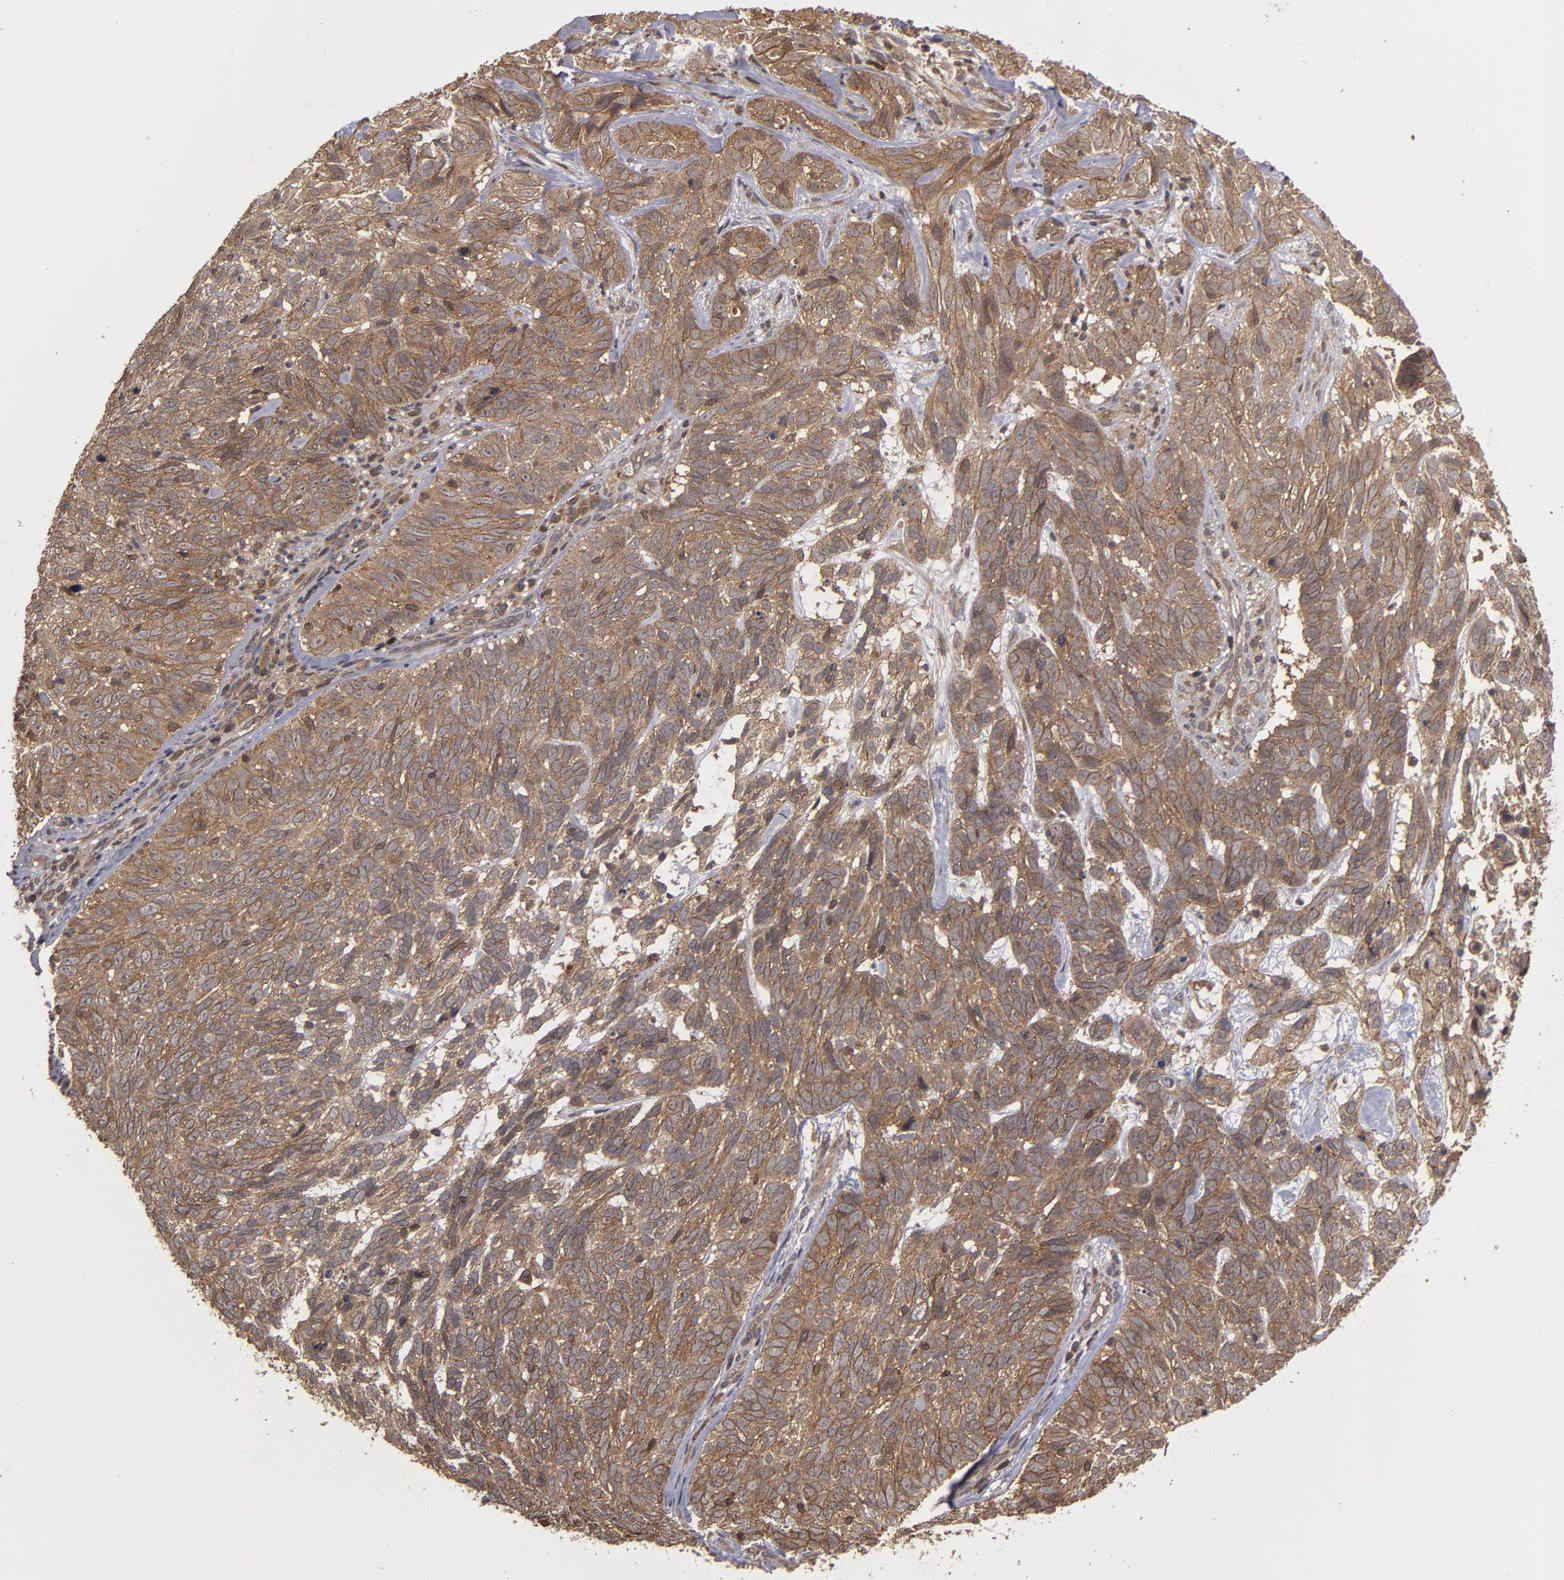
{"staining": {"intensity": "weak", "quantity": ">75%", "location": "cytoplasmic/membranous"}, "tissue": "skin cancer", "cell_type": "Tumor cells", "image_type": "cancer", "snomed": [{"axis": "morphology", "description": "Basal cell carcinoma"}, {"axis": "topography", "description": "Skin"}], "caption": "Skin cancer stained for a protein (brown) demonstrates weak cytoplasmic/membranous positive expression in approximately >75% of tumor cells.", "gene": "RPS6KA6", "patient": {"sex": "male", "age": 72}}